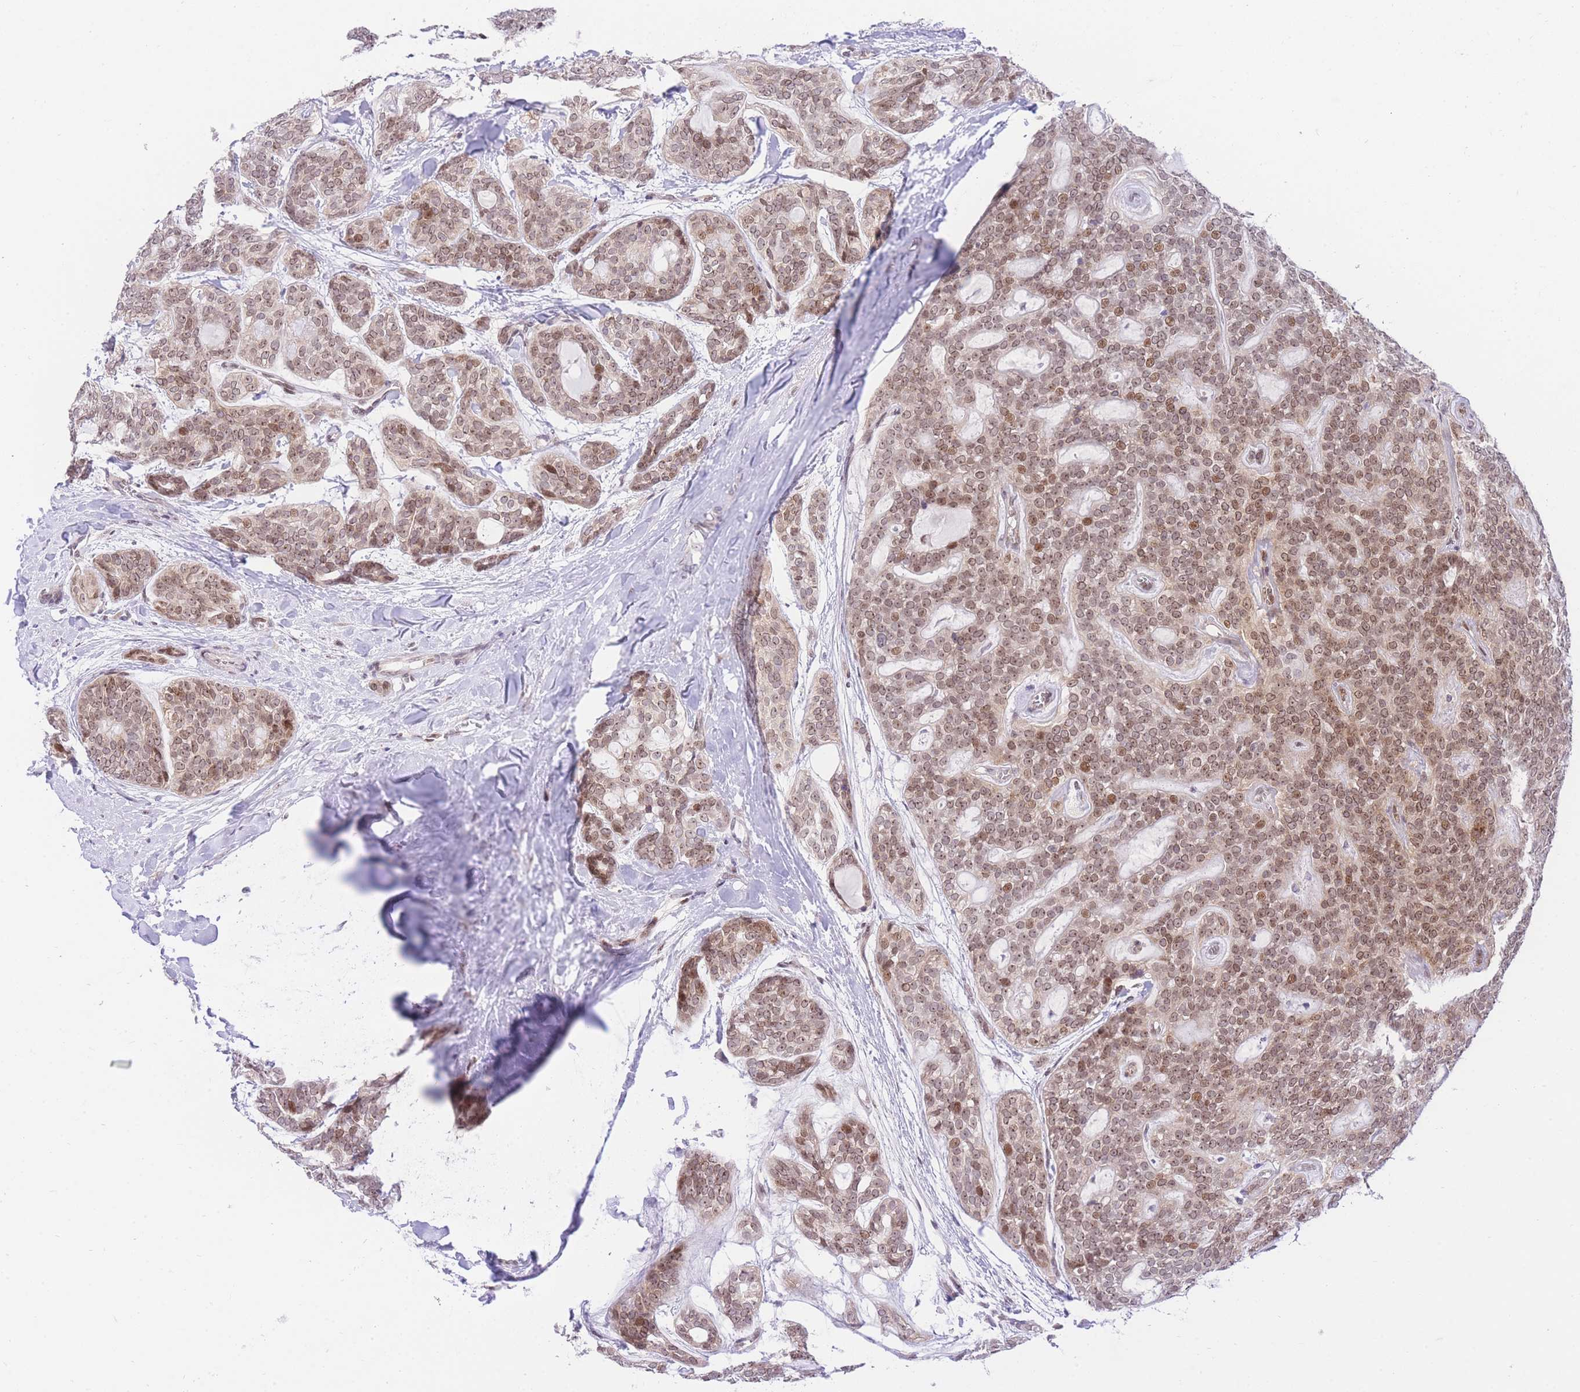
{"staining": {"intensity": "moderate", "quantity": ">75%", "location": "nuclear"}, "tissue": "head and neck cancer", "cell_type": "Tumor cells", "image_type": "cancer", "snomed": [{"axis": "morphology", "description": "Adenocarcinoma, NOS"}, {"axis": "topography", "description": "Head-Neck"}], "caption": "Immunohistochemistry of head and neck adenocarcinoma displays medium levels of moderate nuclear expression in about >75% of tumor cells.", "gene": "STK39", "patient": {"sex": "male", "age": 66}}